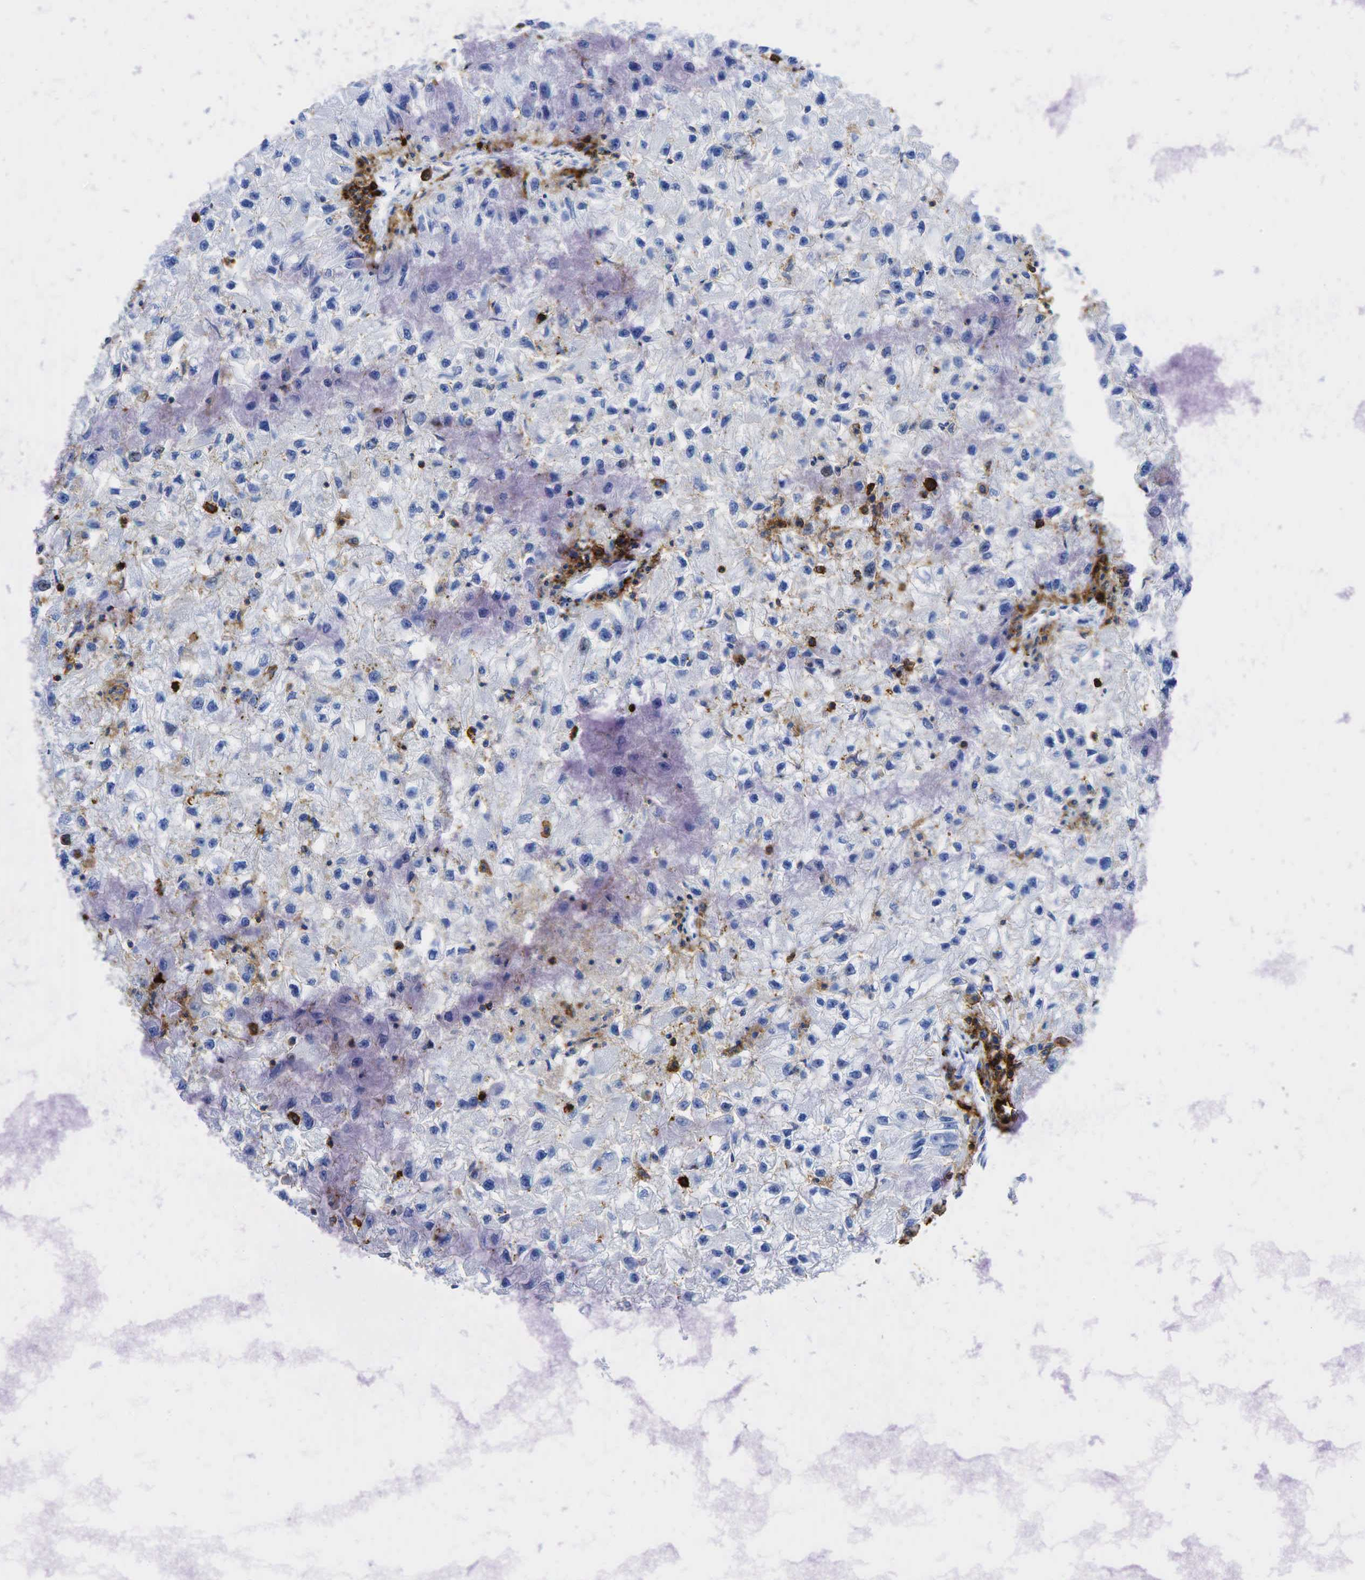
{"staining": {"intensity": "negative", "quantity": "none", "location": "none"}, "tissue": "renal cancer", "cell_type": "Tumor cells", "image_type": "cancer", "snomed": [{"axis": "morphology", "description": "Adenocarcinoma, NOS"}, {"axis": "topography", "description": "Kidney"}], "caption": "The immunohistochemistry (IHC) micrograph has no significant positivity in tumor cells of renal adenocarcinoma tissue.", "gene": "PTPRC", "patient": {"sex": "male", "age": 59}}